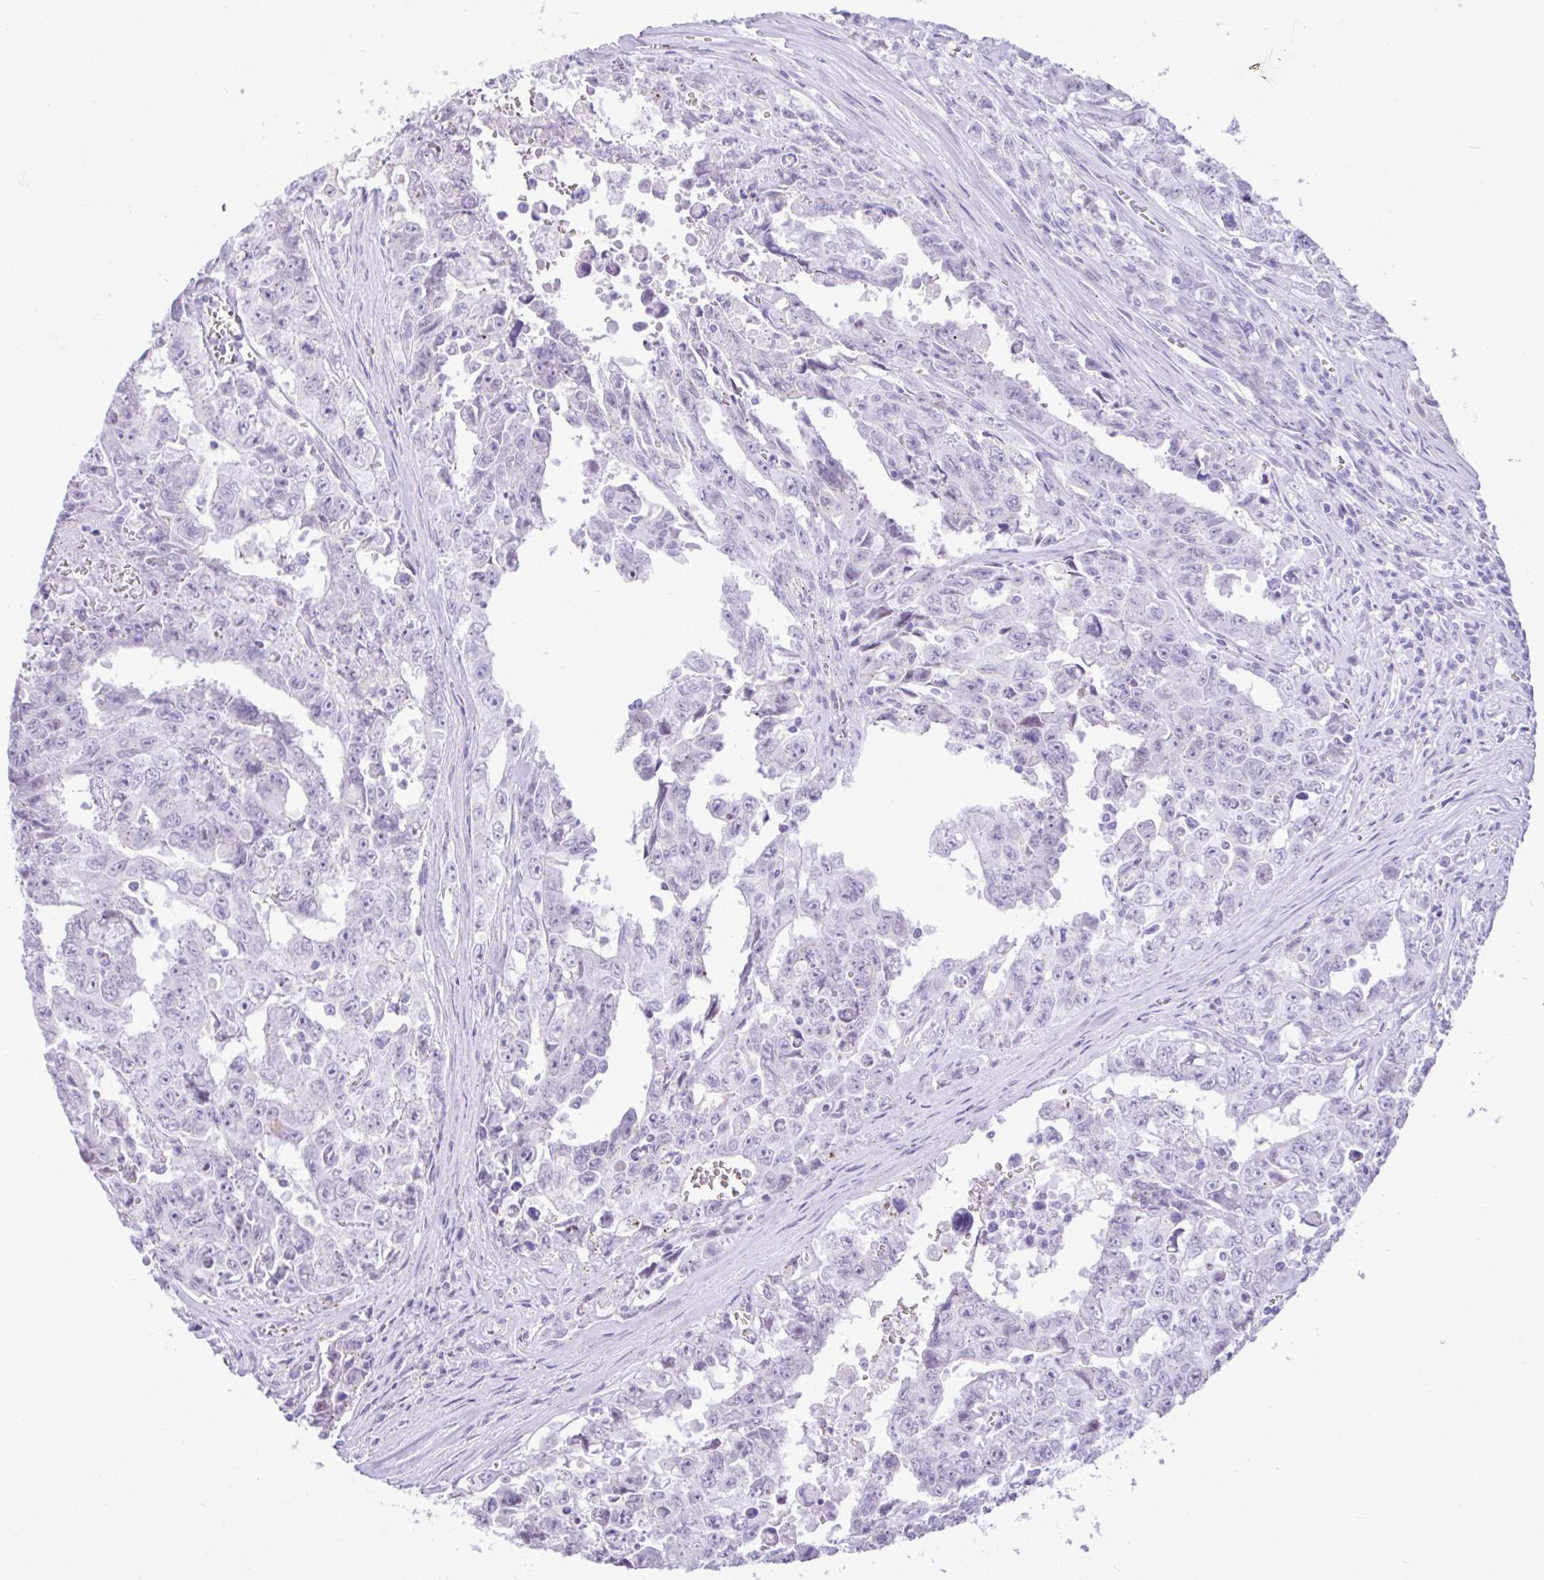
{"staining": {"intensity": "negative", "quantity": "none", "location": "none"}, "tissue": "testis cancer", "cell_type": "Tumor cells", "image_type": "cancer", "snomed": [{"axis": "morphology", "description": "Carcinoma, Embryonal, NOS"}, {"axis": "topography", "description": "Testis"}], "caption": "The IHC histopathology image has no significant staining in tumor cells of embryonal carcinoma (testis) tissue. The staining is performed using DAB brown chromogen with nuclei counter-stained in using hematoxylin.", "gene": "REEP1", "patient": {"sex": "male", "age": 24}}